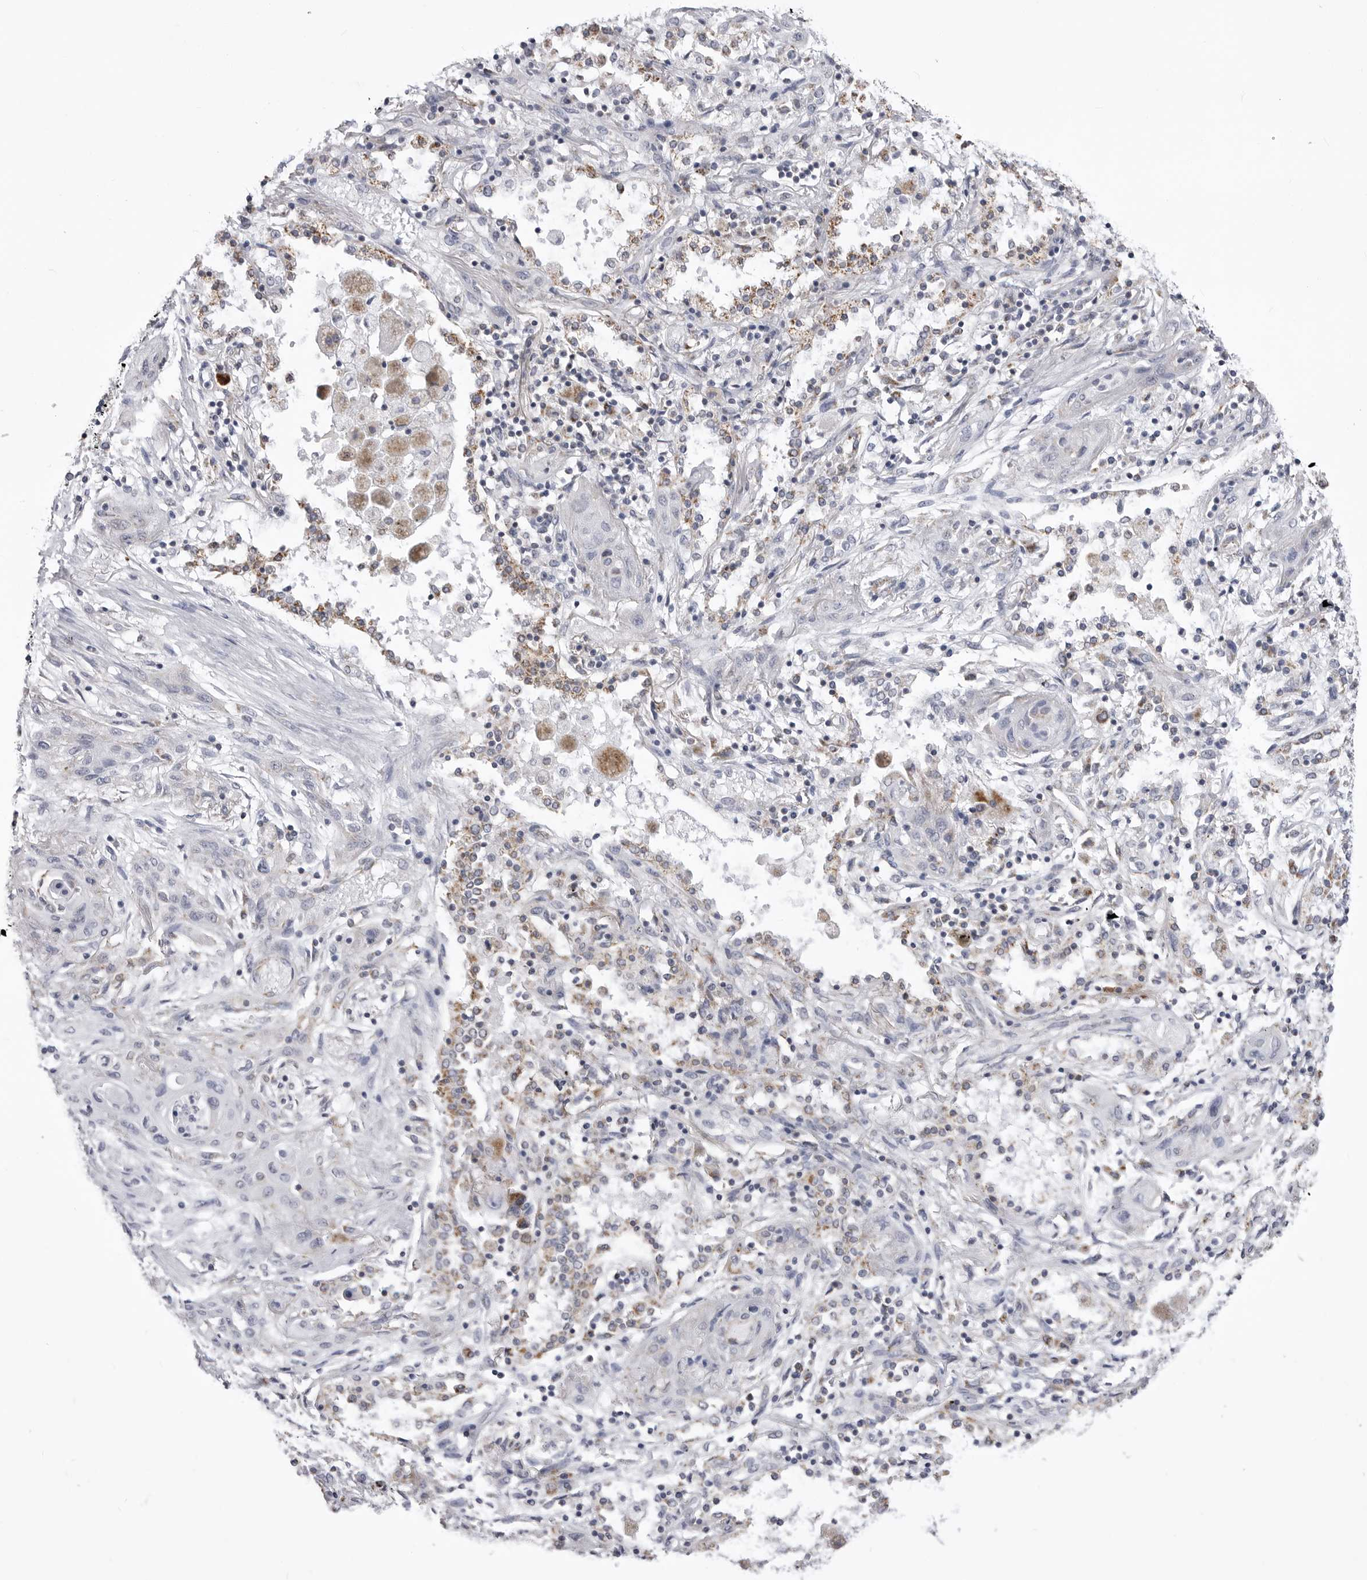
{"staining": {"intensity": "negative", "quantity": "none", "location": "none"}, "tissue": "lung cancer", "cell_type": "Tumor cells", "image_type": "cancer", "snomed": [{"axis": "morphology", "description": "Squamous cell carcinoma, NOS"}, {"axis": "topography", "description": "Lung"}], "caption": "The immunohistochemistry histopathology image has no significant positivity in tumor cells of lung cancer tissue.", "gene": "FH", "patient": {"sex": "female", "age": 47}}